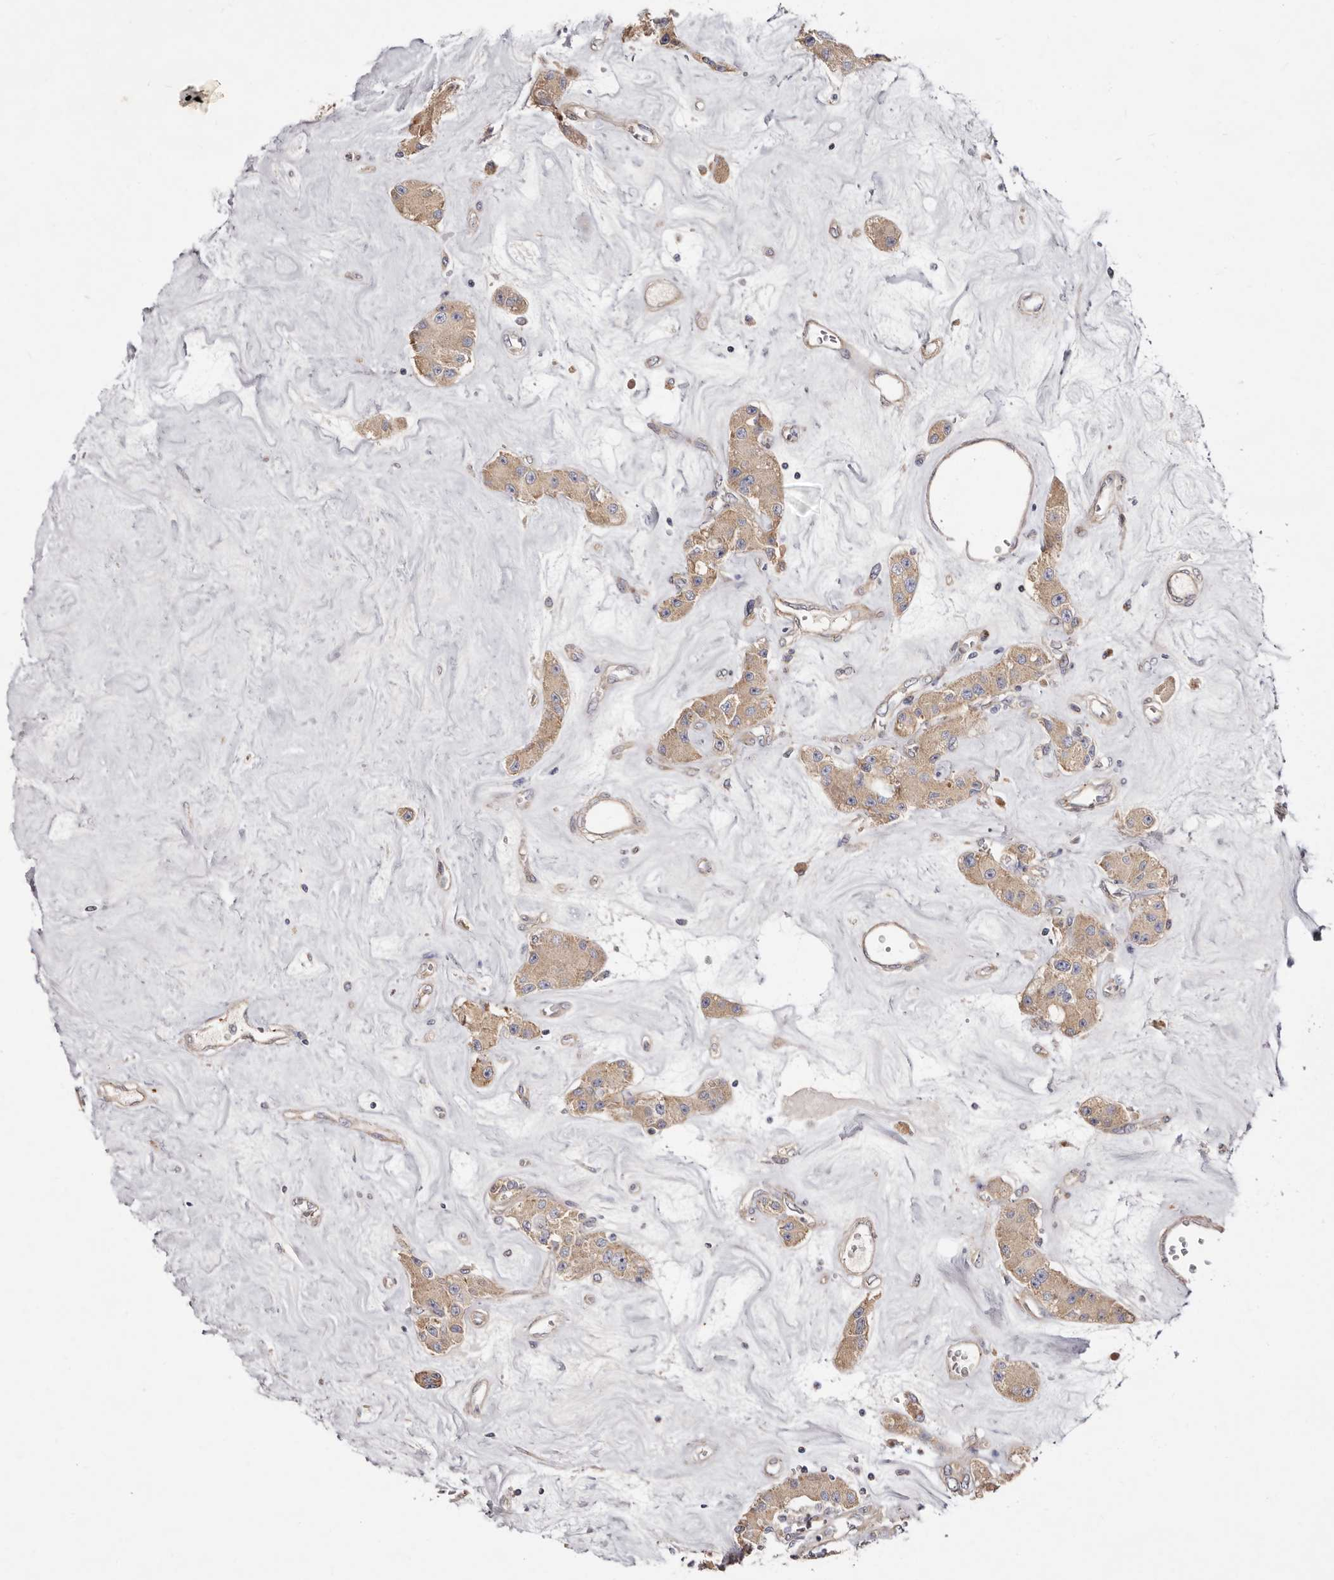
{"staining": {"intensity": "weak", "quantity": ">75%", "location": "cytoplasmic/membranous"}, "tissue": "carcinoid", "cell_type": "Tumor cells", "image_type": "cancer", "snomed": [{"axis": "morphology", "description": "Carcinoid, malignant, NOS"}, {"axis": "topography", "description": "Pancreas"}], "caption": "A brown stain highlights weak cytoplasmic/membranous expression of a protein in carcinoid tumor cells.", "gene": "FAM167B", "patient": {"sex": "male", "age": 41}}